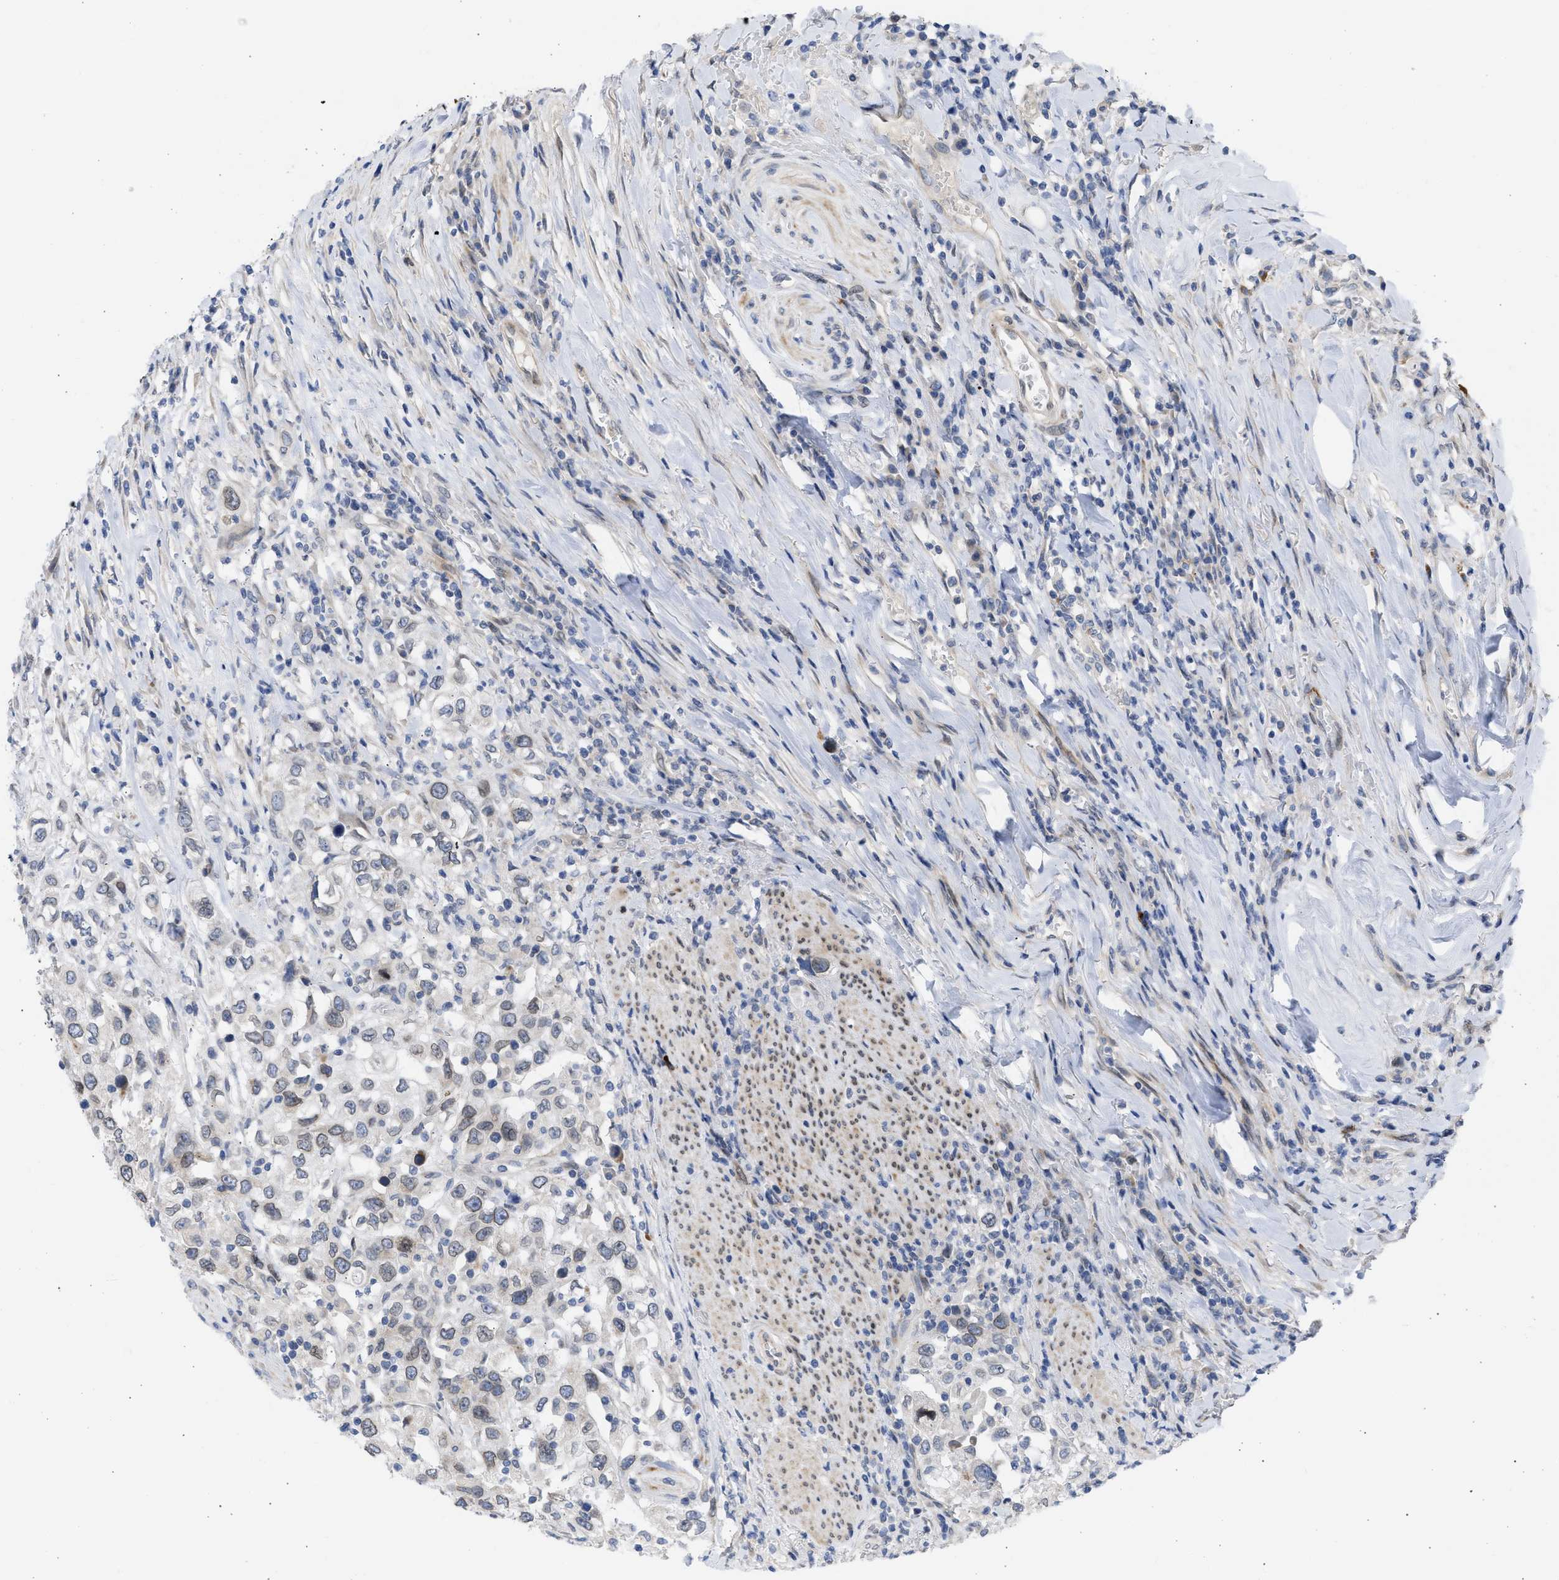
{"staining": {"intensity": "weak", "quantity": "<25%", "location": "cytoplasmic/membranous"}, "tissue": "urothelial cancer", "cell_type": "Tumor cells", "image_type": "cancer", "snomed": [{"axis": "morphology", "description": "Urothelial carcinoma, High grade"}, {"axis": "topography", "description": "Urinary bladder"}], "caption": "This is an immunohistochemistry (IHC) image of human urothelial cancer. There is no expression in tumor cells.", "gene": "NUP35", "patient": {"sex": "female", "age": 80}}